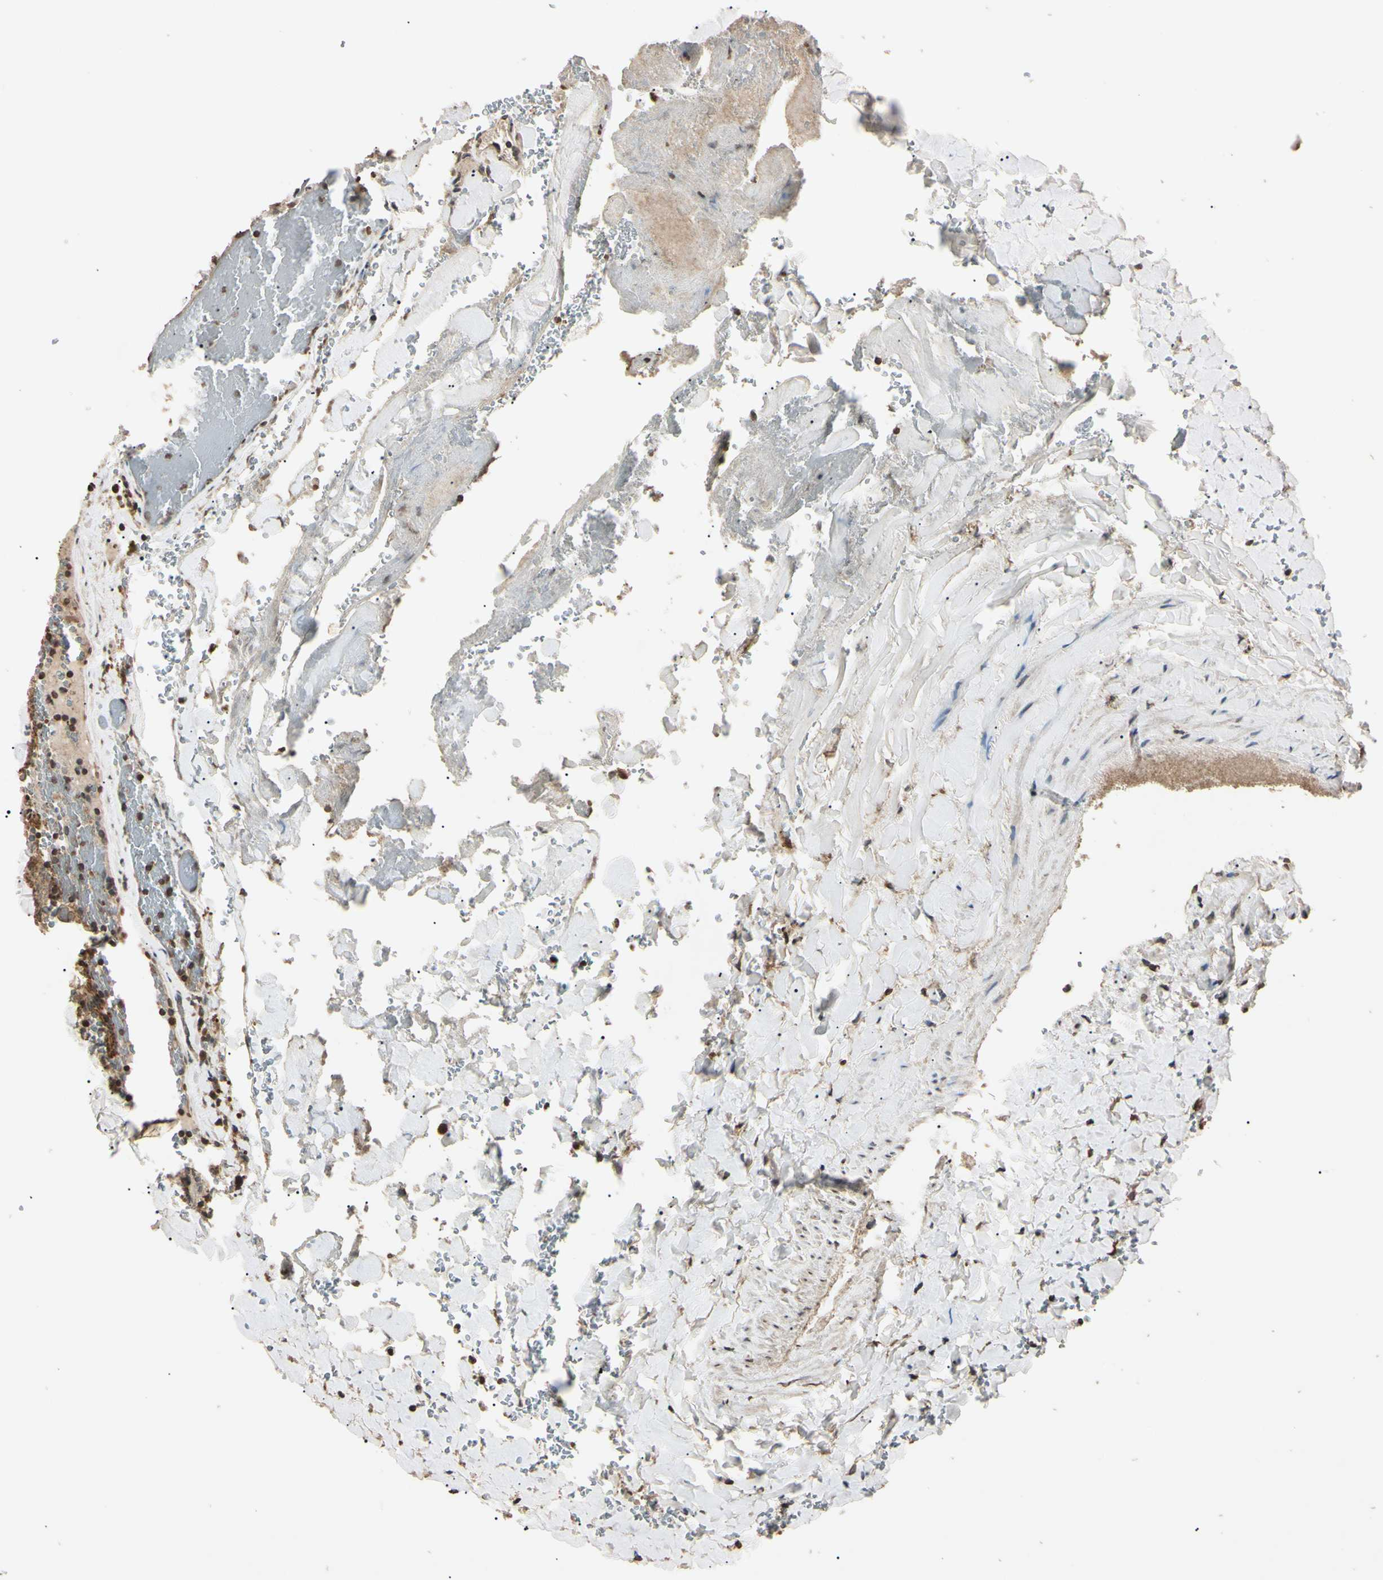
{"staining": {"intensity": "moderate", "quantity": ">75%", "location": "cytoplasmic/membranous"}, "tissue": "thyroid cancer", "cell_type": "Tumor cells", "image_type": "cancer", "snomed": [{"axis": "morphology", "description": "Normal tissue, NOS"}, {"axis": "morphology", "description": "Papillary adenocarcinoma, NOS"}, {"axis": "topography", "description": "Thyroid gland"}], "caption": "Immunohistochemistry staining of thyroid cancer, which shows medium levels of moderate cytoplasmic/membranous expression in approximately >75% of tumor cells indicating moderate cytoplasmic/membranous protein expression. The staining was performed using DAB (3,3'-diaminobenzidine) (brown) for protein detection and nuclei were counterstained in hematoxylin (blue).", "gene": "EPN1", "patient": {"sex": "female", "age": 30}}